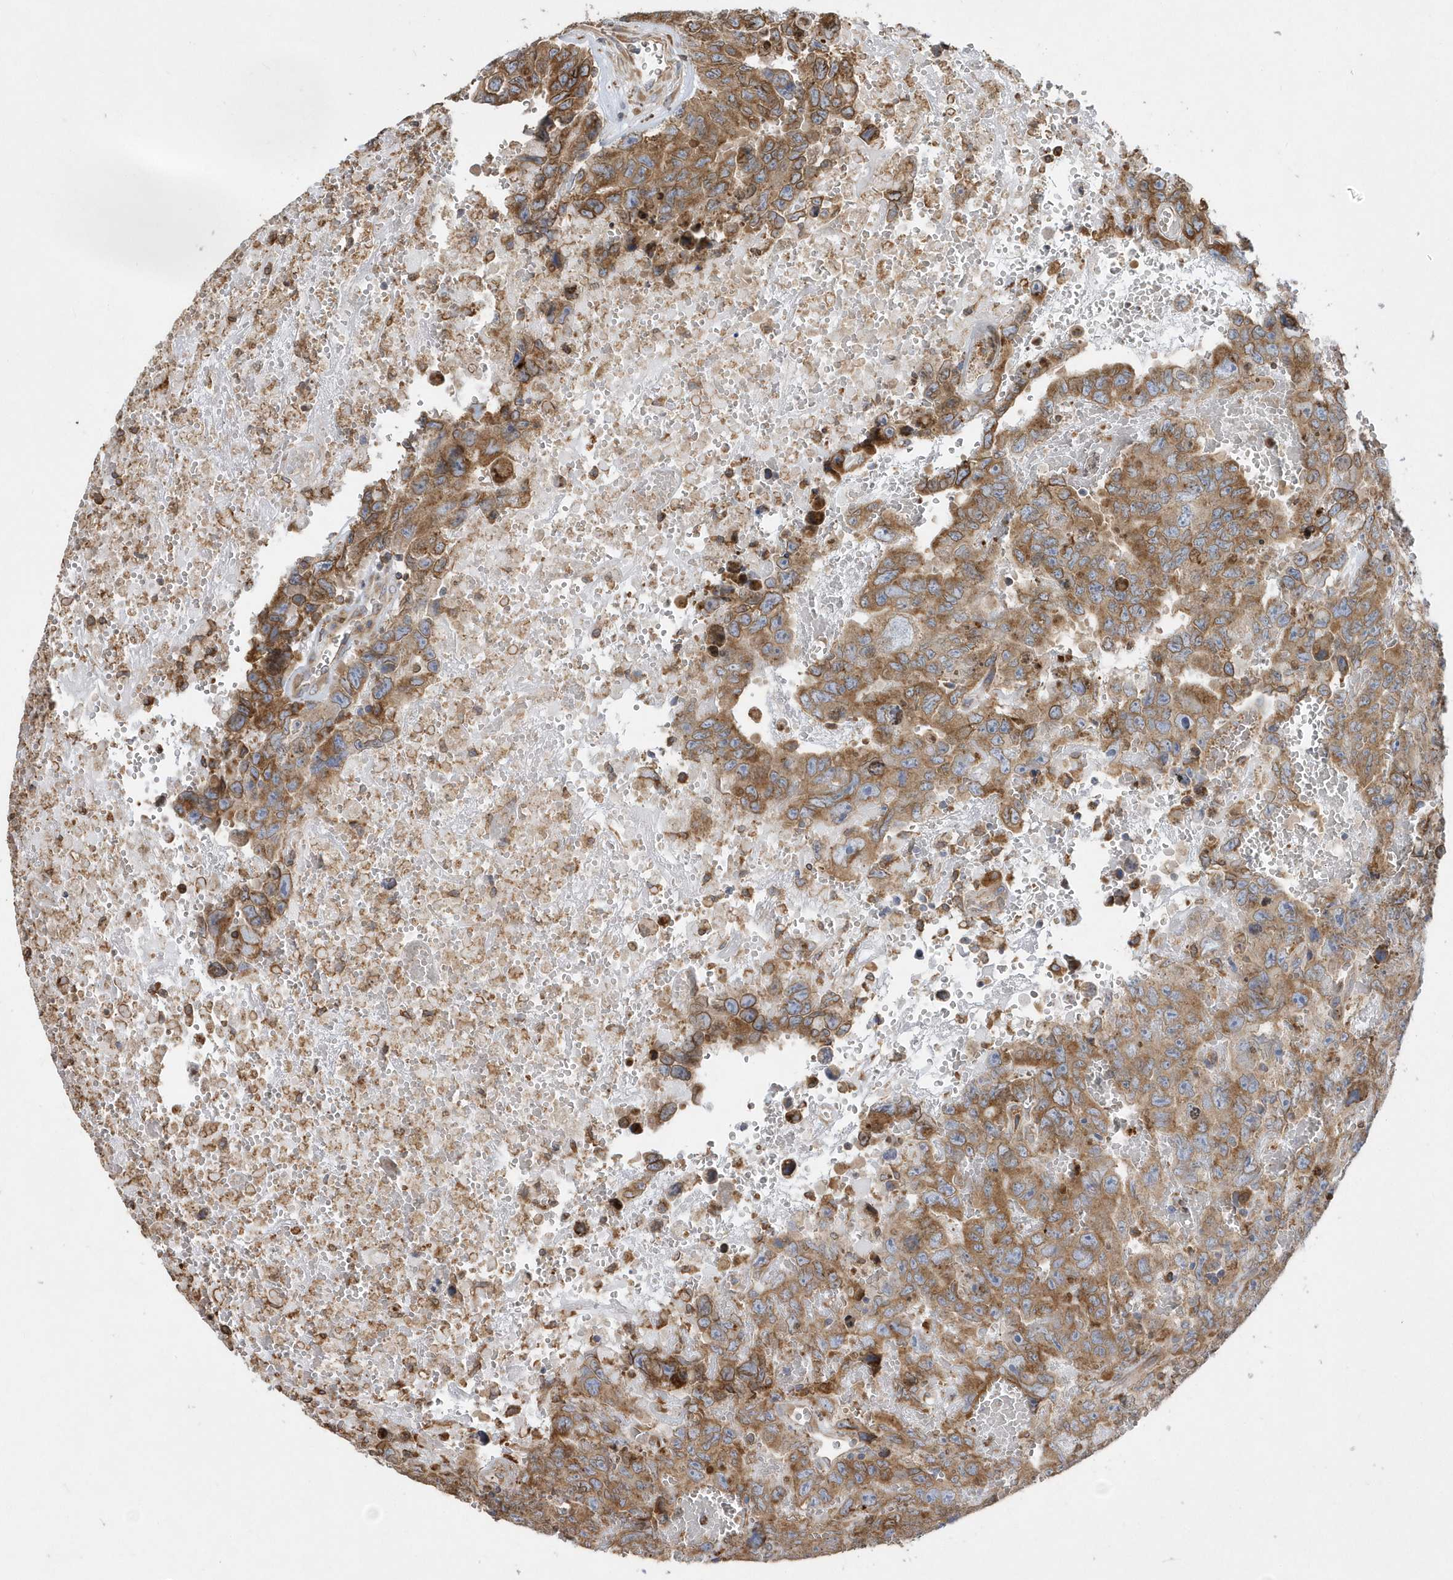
{"staining": {"intensity": "moderate", "quantity": ">75%", "location": "cytoplasmic/membranous"}, "tissue": "testis cancer", "cell_type": "Tumor cells", "image_type": "cancer", "snomed": [{"axis": "morphology", "description": "Carcinoma, Embryonal, NOS"}, {"axis": "topography", "description": "Testis"}], "caption": "Protein analysis of testis cancer (embryonal carcinoma) tissue exhibits moderate cytoplasmic/membranous expression in approximately >75% of tumor cells.", "gene": "VAMP7", "patient": {"sex": "male", "age": 45}}